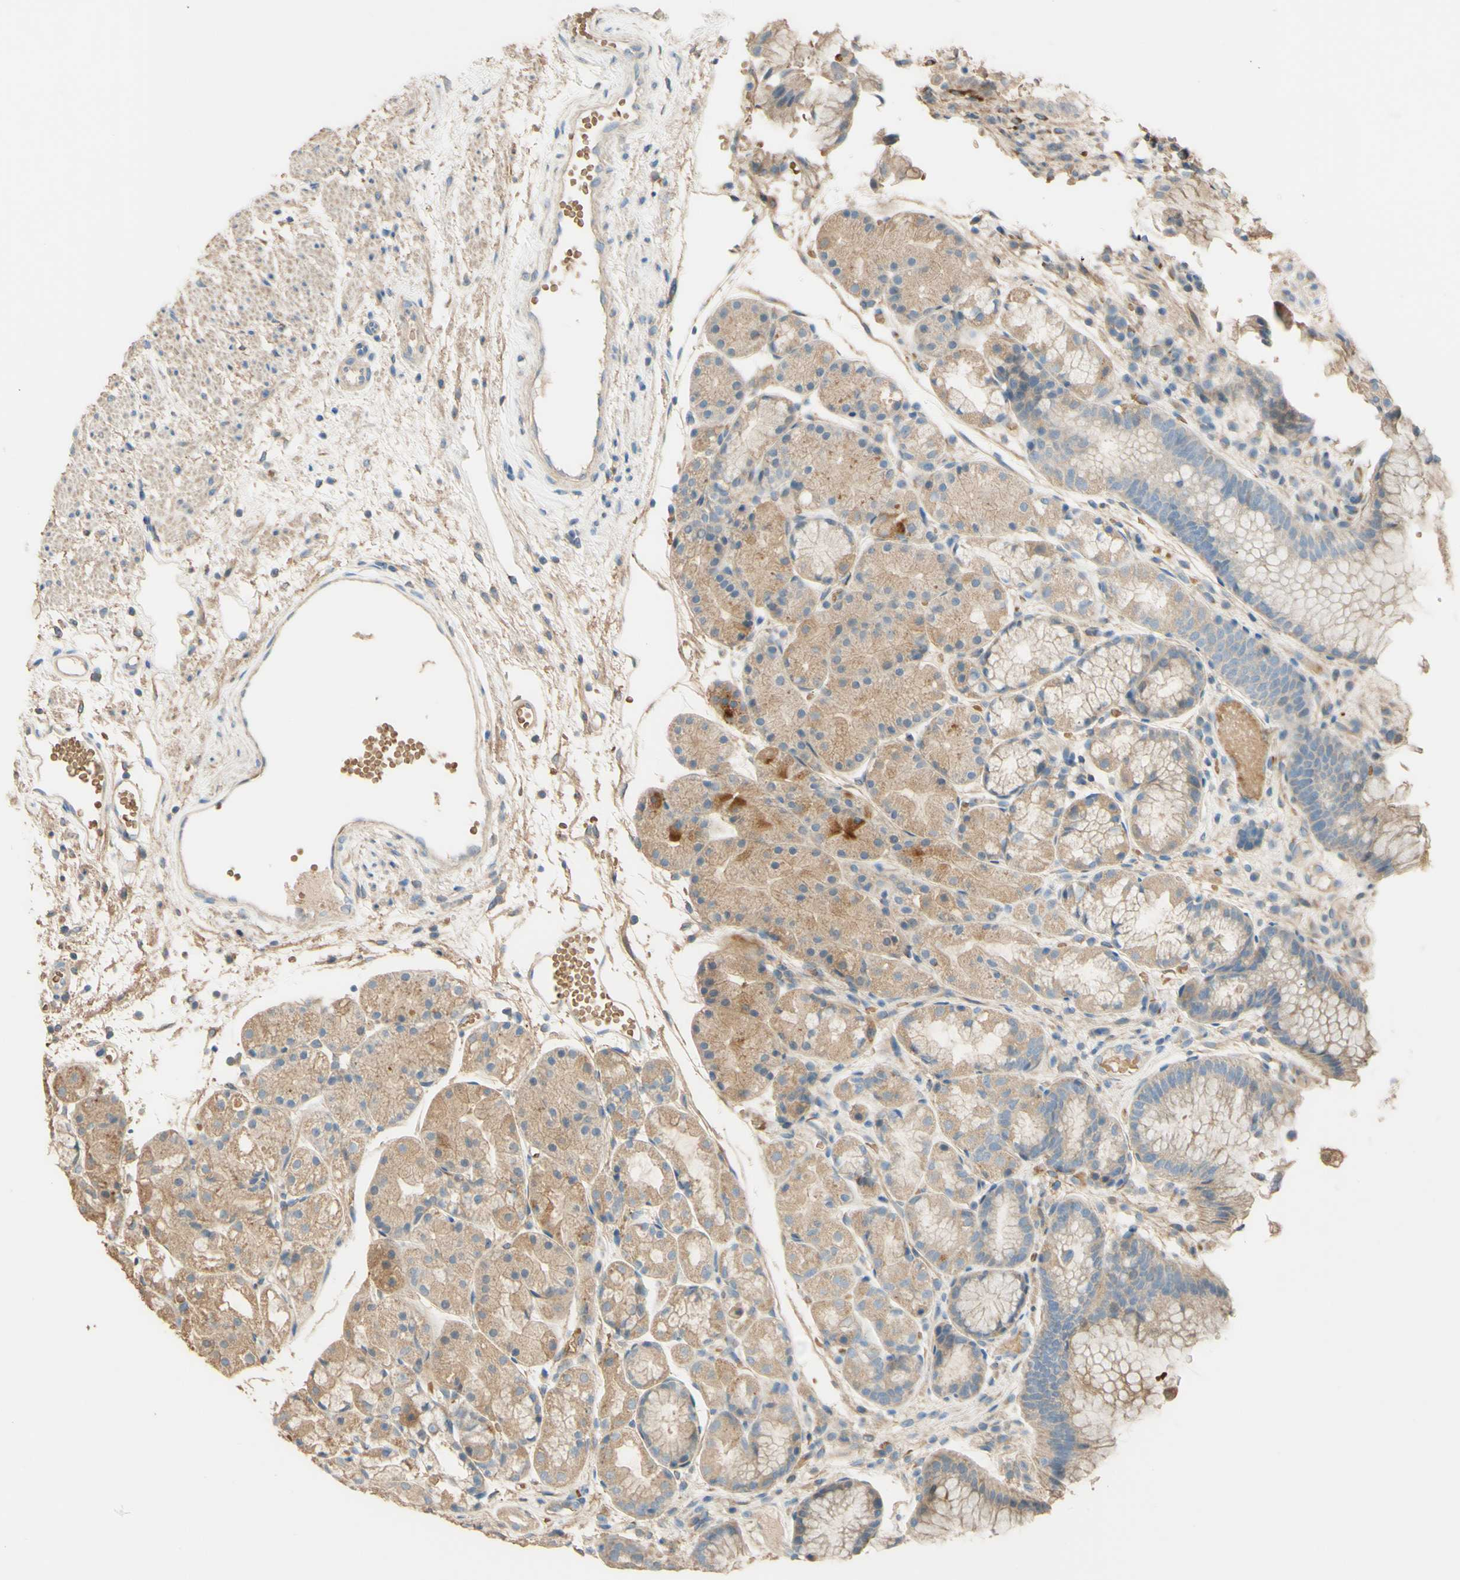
{"staining": {"intensity": "moderate", "quantity": ">75%", "location": "cytoplasmic/membranous"}, "tissue": "stomach", "cell_type": "Glandular cells", "image_type": "normal", "snomed": [{"axis": "morphology", "description": "Normal tissue, NOS"}, {"axis": "topography", "description": "Stomach, upper"}], "caption": "DAB immunohistochemical staining of unremarkable stomach demonstrates moderate cytoplasmic/membranous protein positivity in approximately >75% of glandular cells.", "gene": "DKK3", "patient": {"sex": "male", "age": 72}}